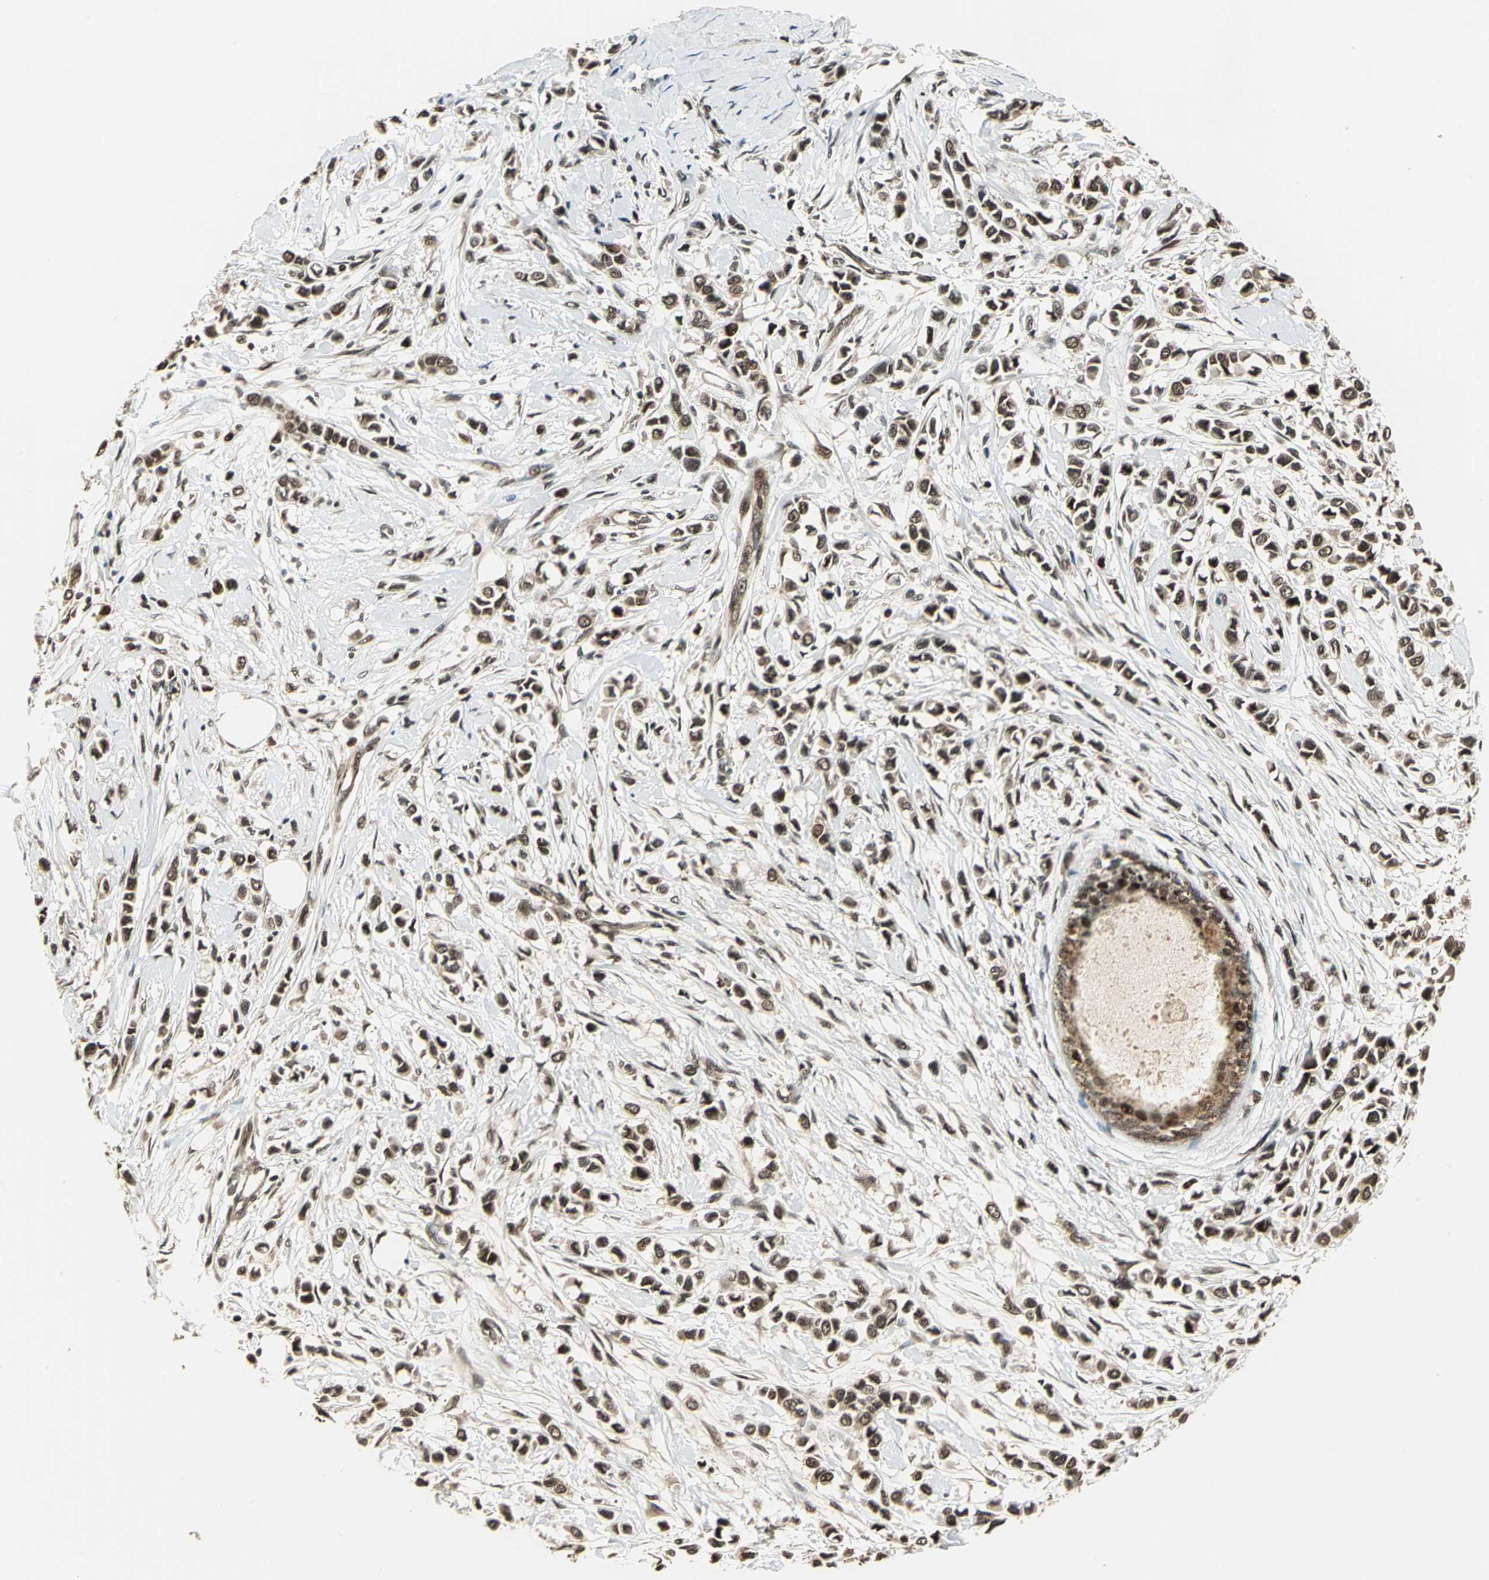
{"staining": {"intensity": "moderate", "quantity": ">75%", "location": "cytoplasmic/membranous,nuclear"}, "tissue": "breast cancer", "cell_type": "Tumor cells", "image_type": "cancer", "snomed": [{"axis": "morphology", "description": "Lobular carcinoma"}, {"axis": "topography", "description": "Breast"}], "caption": "Breast cancer stained with DAB (3,3'-diaminobenzidine) immunohistochemistry (IHC) reveals medium levels of moderate cytoplasmic/membranous and nuclear expression in about >75% of tumor cells.", "gene": "PSMC3", "patient": {"sex": "female", "age": 51}}